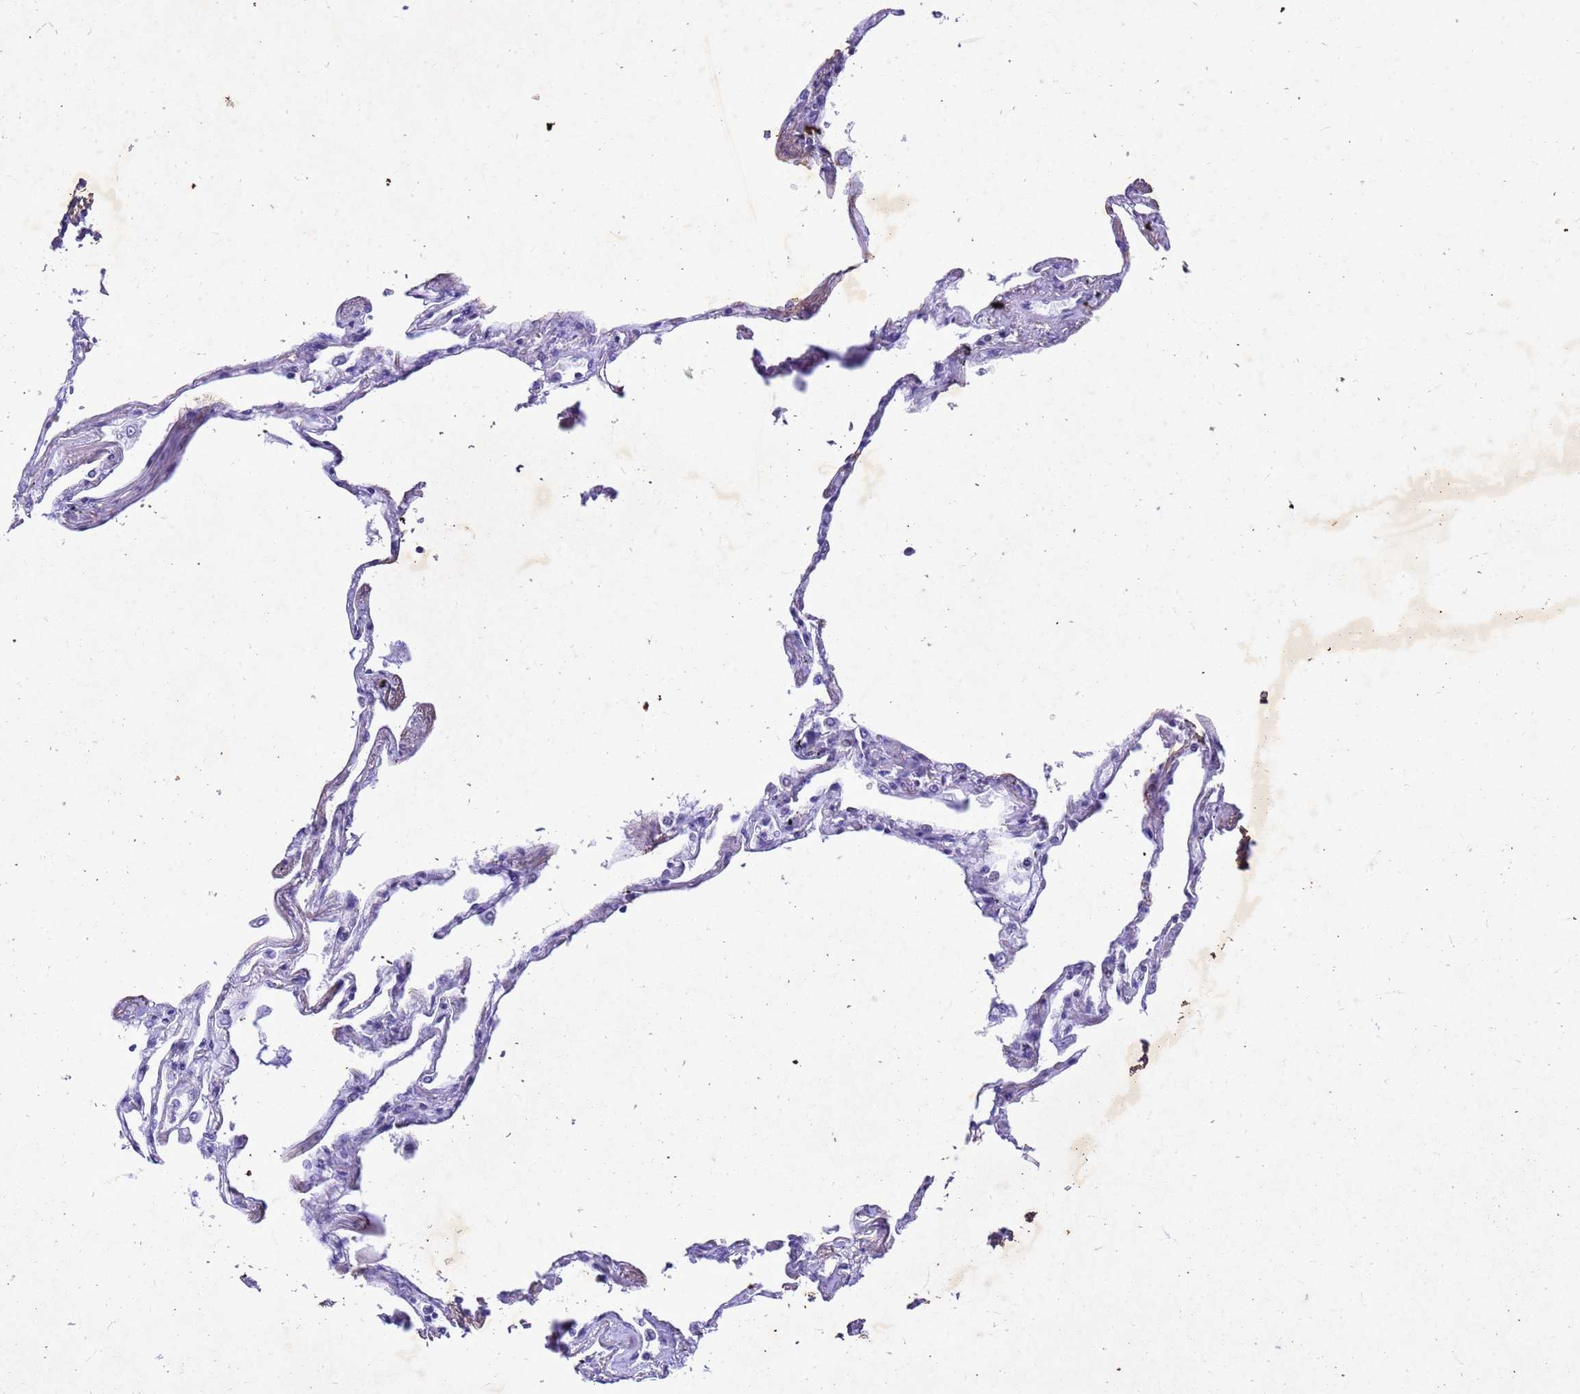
{"staining": {"intensity": "moderate", "quantity": "<25%", "location": "nuclear"}, "tissue": "lung", "cell_type": "Alveolar cells", "image_type": "normal", "snomed": [{"axis": "morphology", "description": "Normal tissue, NOS"}, {"axis": "topography", "description": "Lung"}], "caption": "A low amount of moderate nuclear staining is appreciated in approximately <25% of alveolar cells in unremarkable lung.", "gene": "COPS9", "patient": {"sex": "female", "age": 67}}